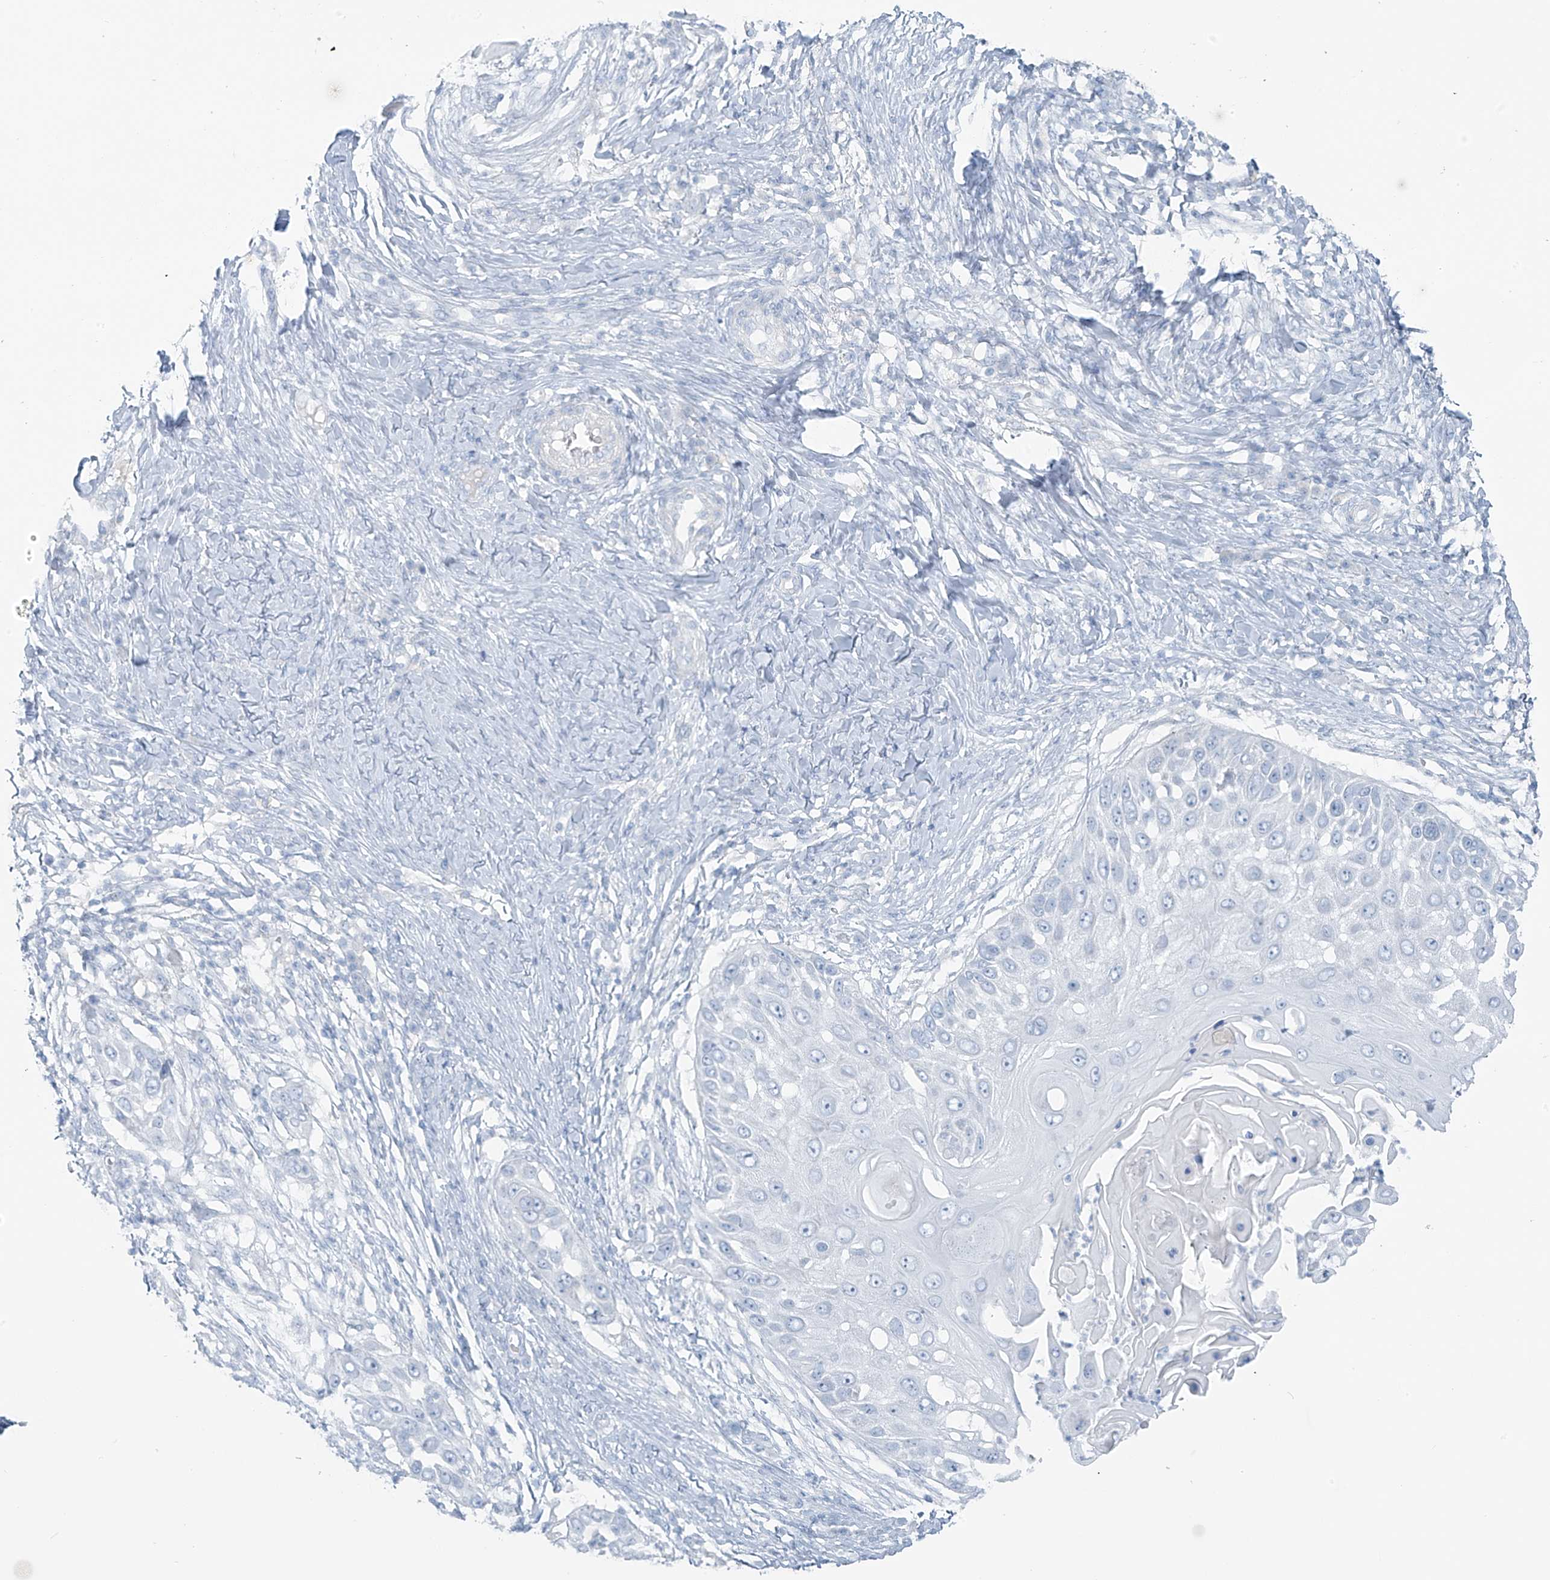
{"staining": {"intensity": "negative", "quantity": "none", "location": "none"}, "tissue": "skin cancer", "cell_type": "Tumor cells", "image_type": "cancer", "snomed": [{"axis": "morphology", "description": "Squamous cell carcinoma, NOS"}, {"axis": "topography", "description": "Skin"}], "caption": "The micrograph demonstrates no staining of tumor cells in skin cancer. Nuclei are stained in blue.", "gene": "SLC25A43", "patient": {"sex": "female", "age": 44}}